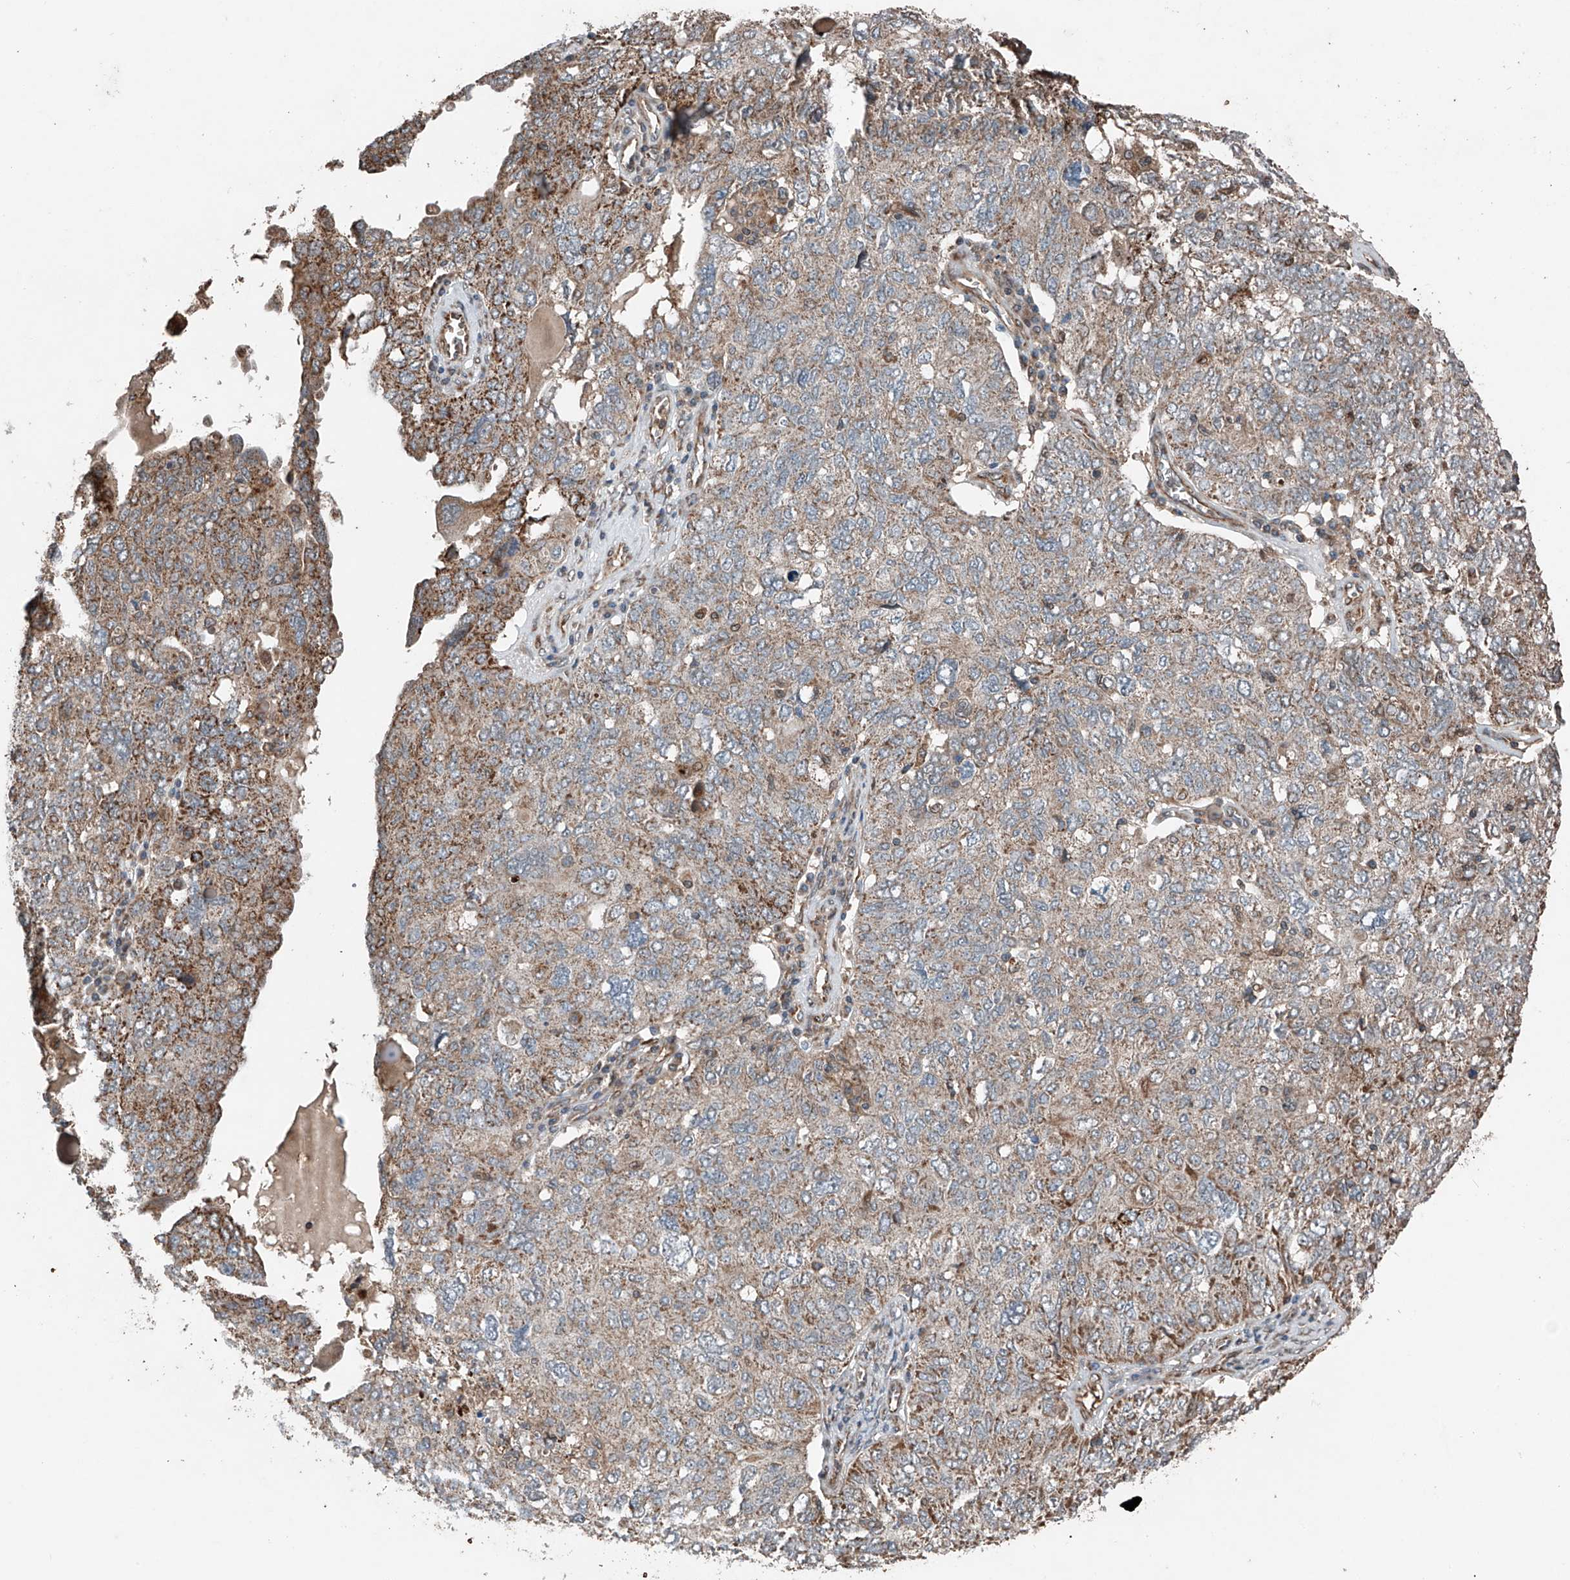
{"staining": {"intensity": "moderate", "quantity": ">75%", "location": "cytoplasmic/membranous"}, "tissue": "ovarian cancer", "cell_type": "Tumor cells", "image_type": "cancer", "snomed": [{"axis": "morphology", "description": "Carcinoma, endometroid"}, {"axis": "topography", "description": "Ovary"}], "caption": "An image of human ovarian endometroid carcinoma stained for a protein shows moderate cytoplasmic/membranous brown staining in tumor cells.", "gene": "AP4B1", "patient": {"sex": "female", "age": 62}}